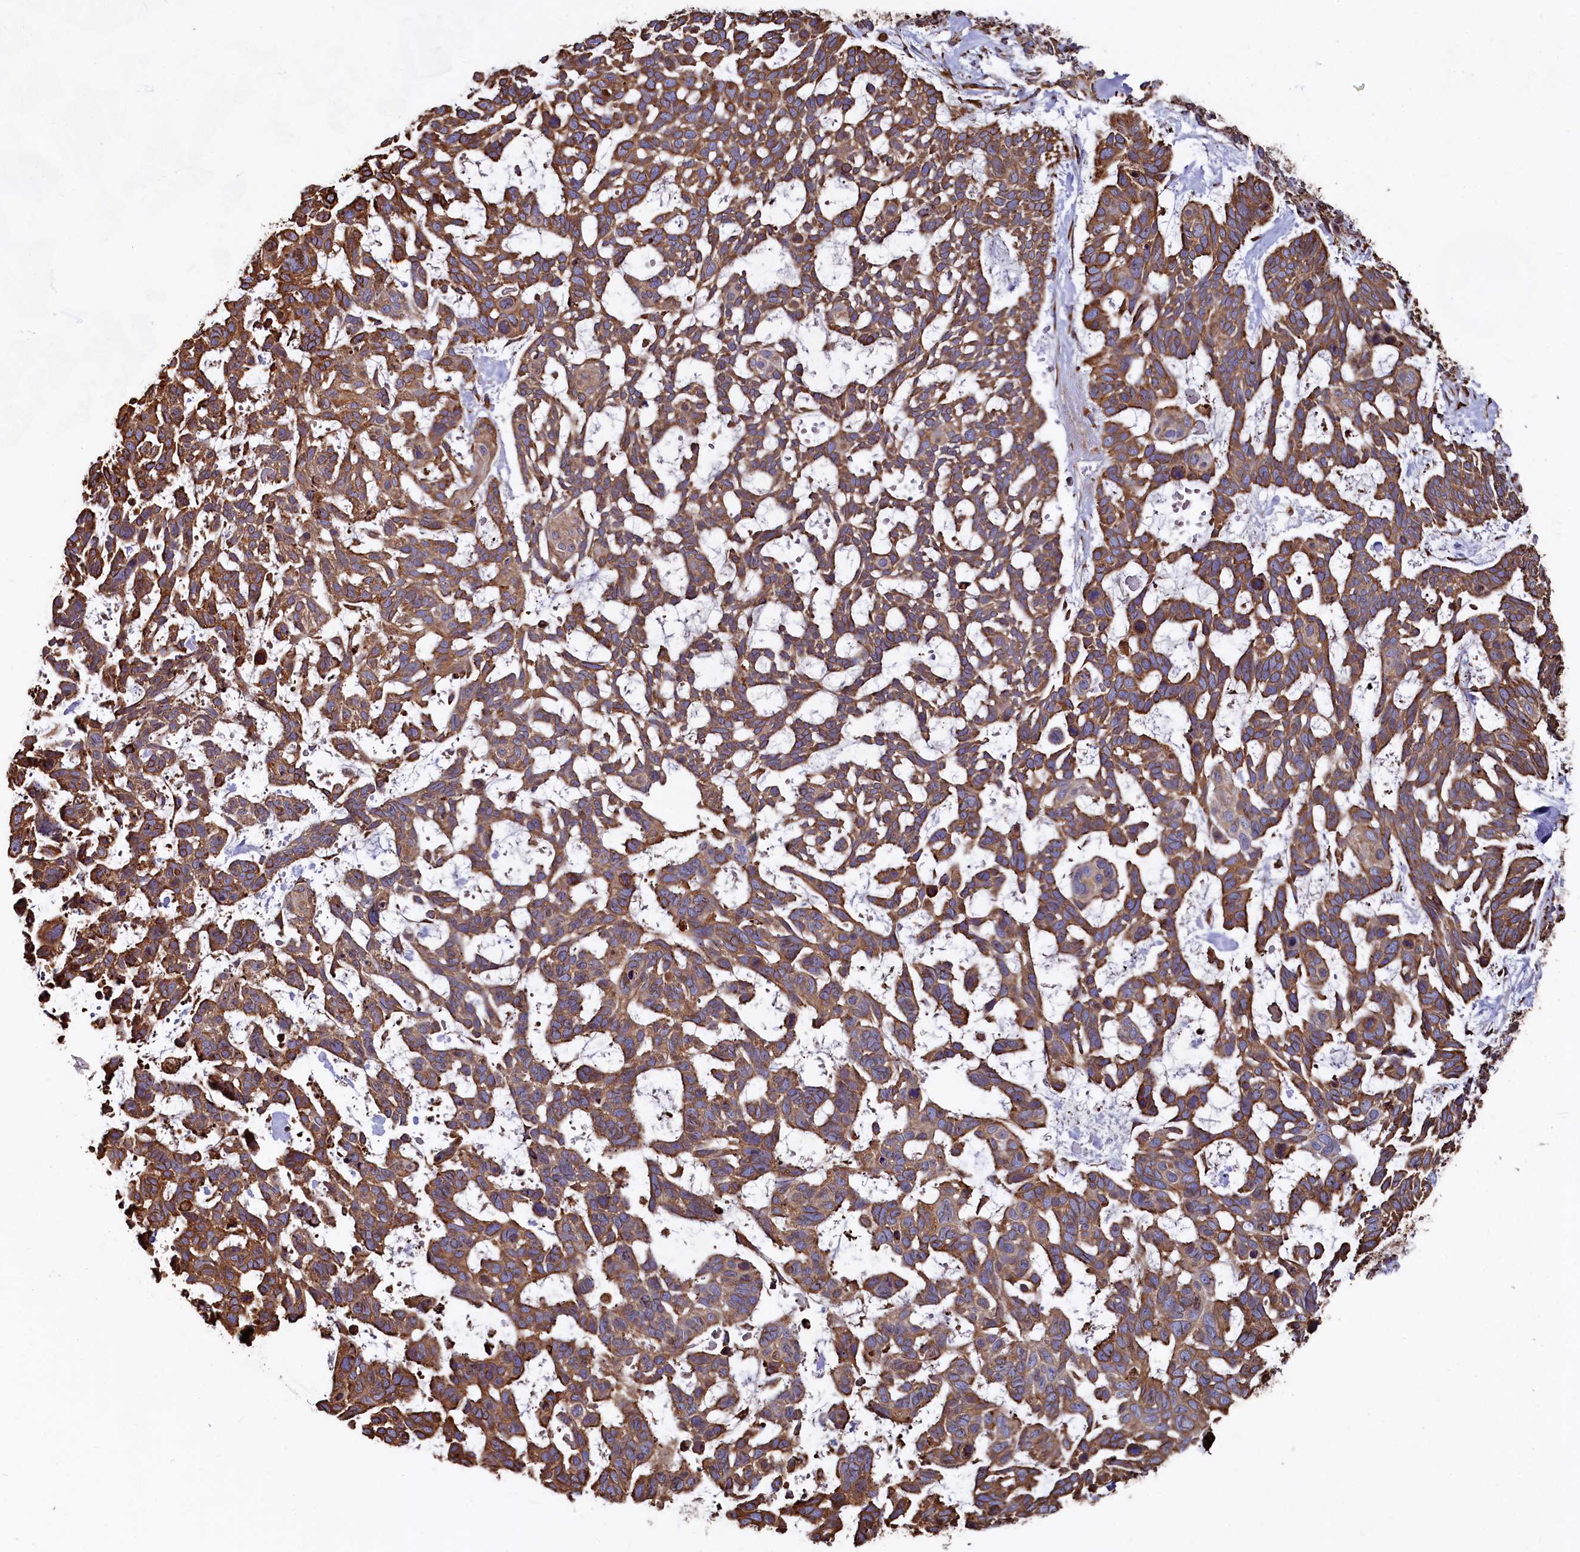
{"staining": {"intensity": "strong", "quantity": ">75%", "location": "cytoplasmic/membranous"}, "tissue": "skin cancer", "cell_type": "Tumor cells", "image_type": "cancer", "snomed": [{"axis": "morphology", "description": "Basal cell carcinoma"}, {"axis": "topography", "description": "Skin"}], "caption": "Human skin cancer stained with a protein marker displays strong staining in tumor cells.", "gene": "NEURL1B", "patient": {"sex": "male", "age": 88}}